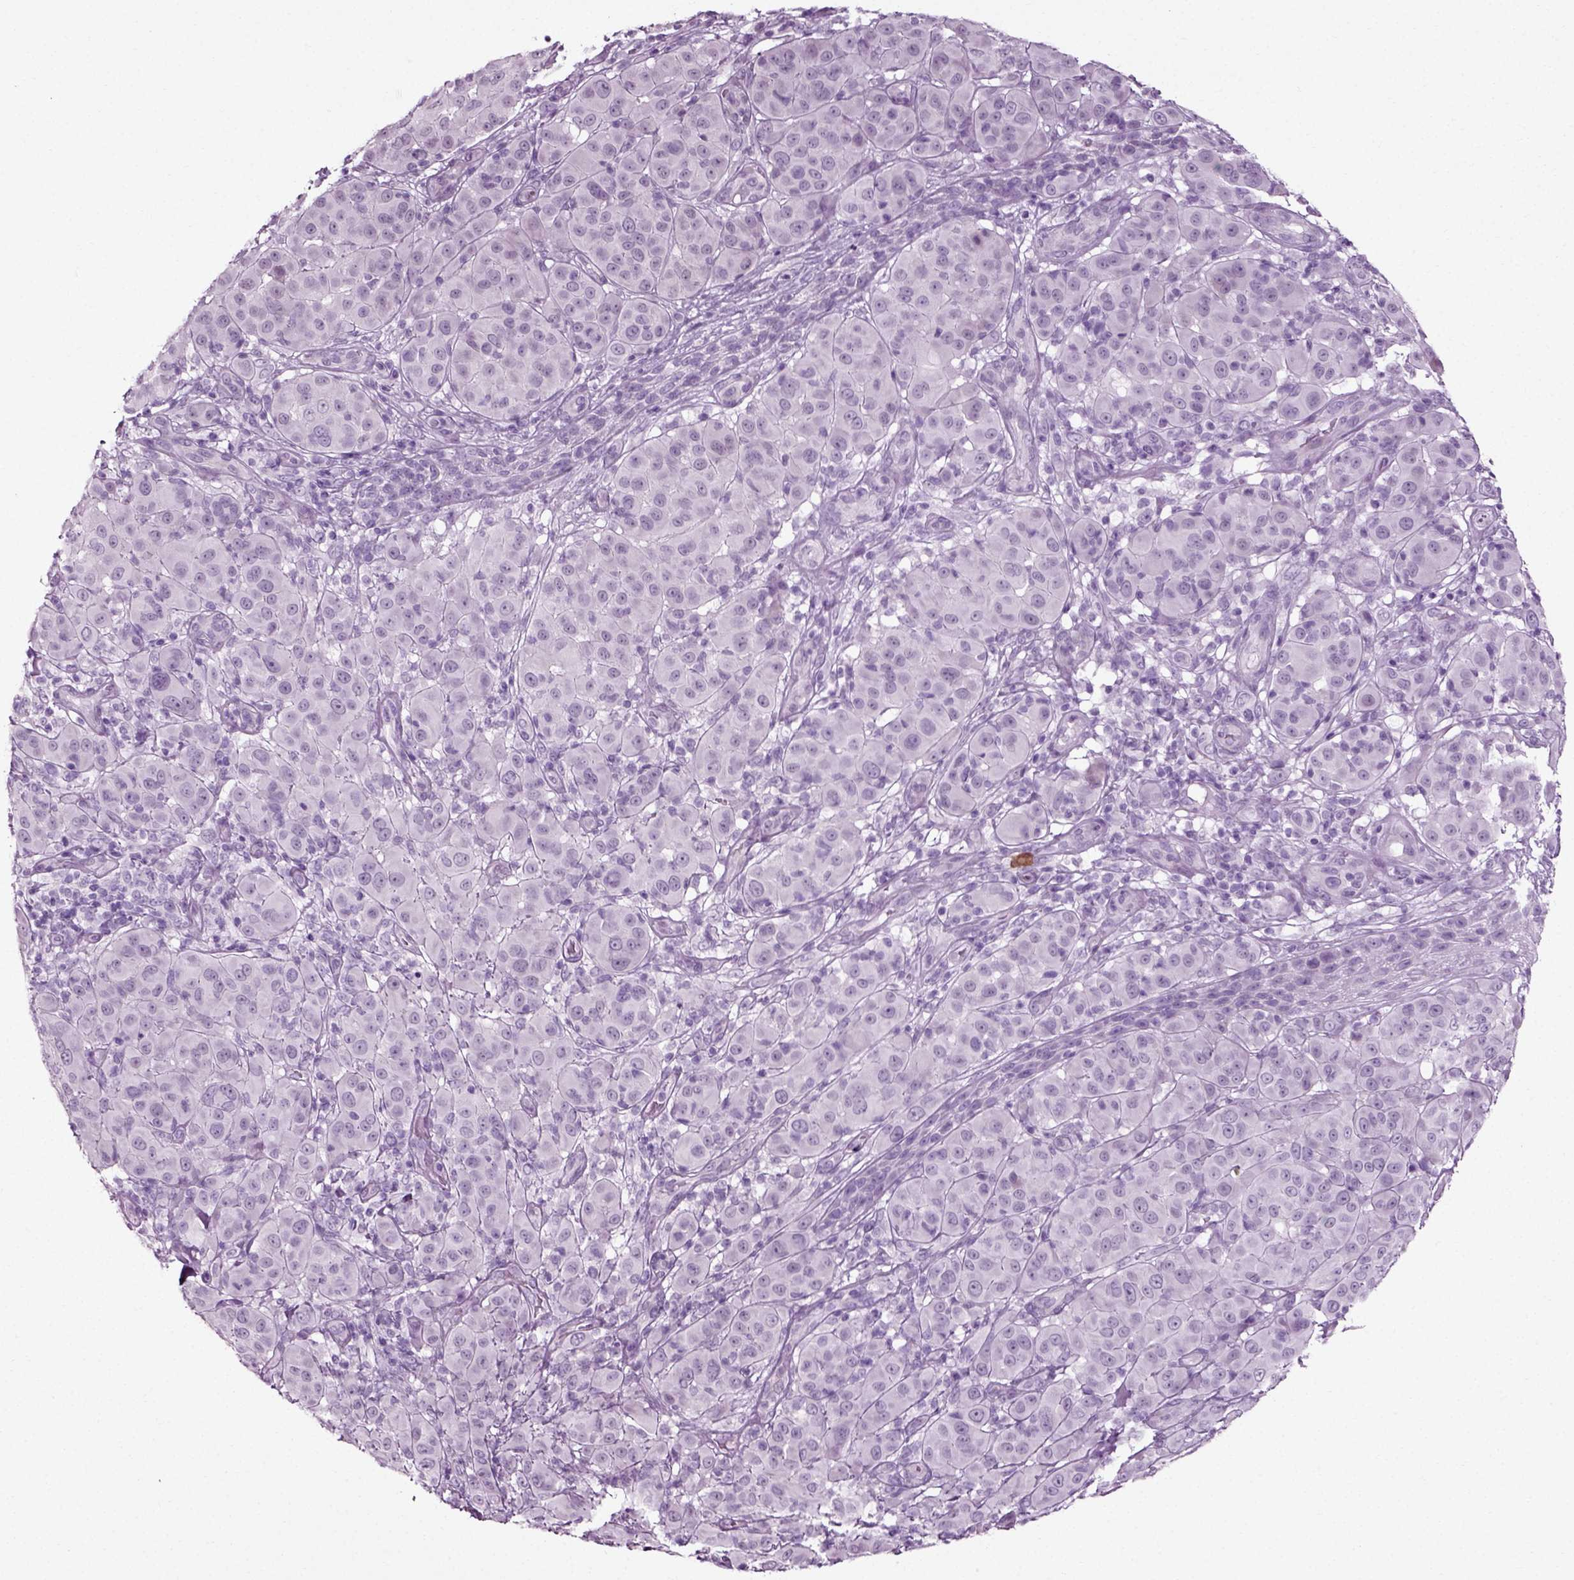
{"staining": {"intensity": "negative", "quantity": "none", "location": "none"}, "tissue": "melanoma", "cell_type": "Tumor cells", "image_type": "cancer", "snomed": [{"axis": "morphology", "description": "Malignant melanoma, NOS"}, {"axis": "topography", "description": "Skin"}], "caption": "Immunohistochemistry (IHC) image of melanoma stained for a protein (brown), which demonstrates no staining in tumor cells.", "gene": "SLC26A8", "patient": {"sex": "female", "age": 87}}